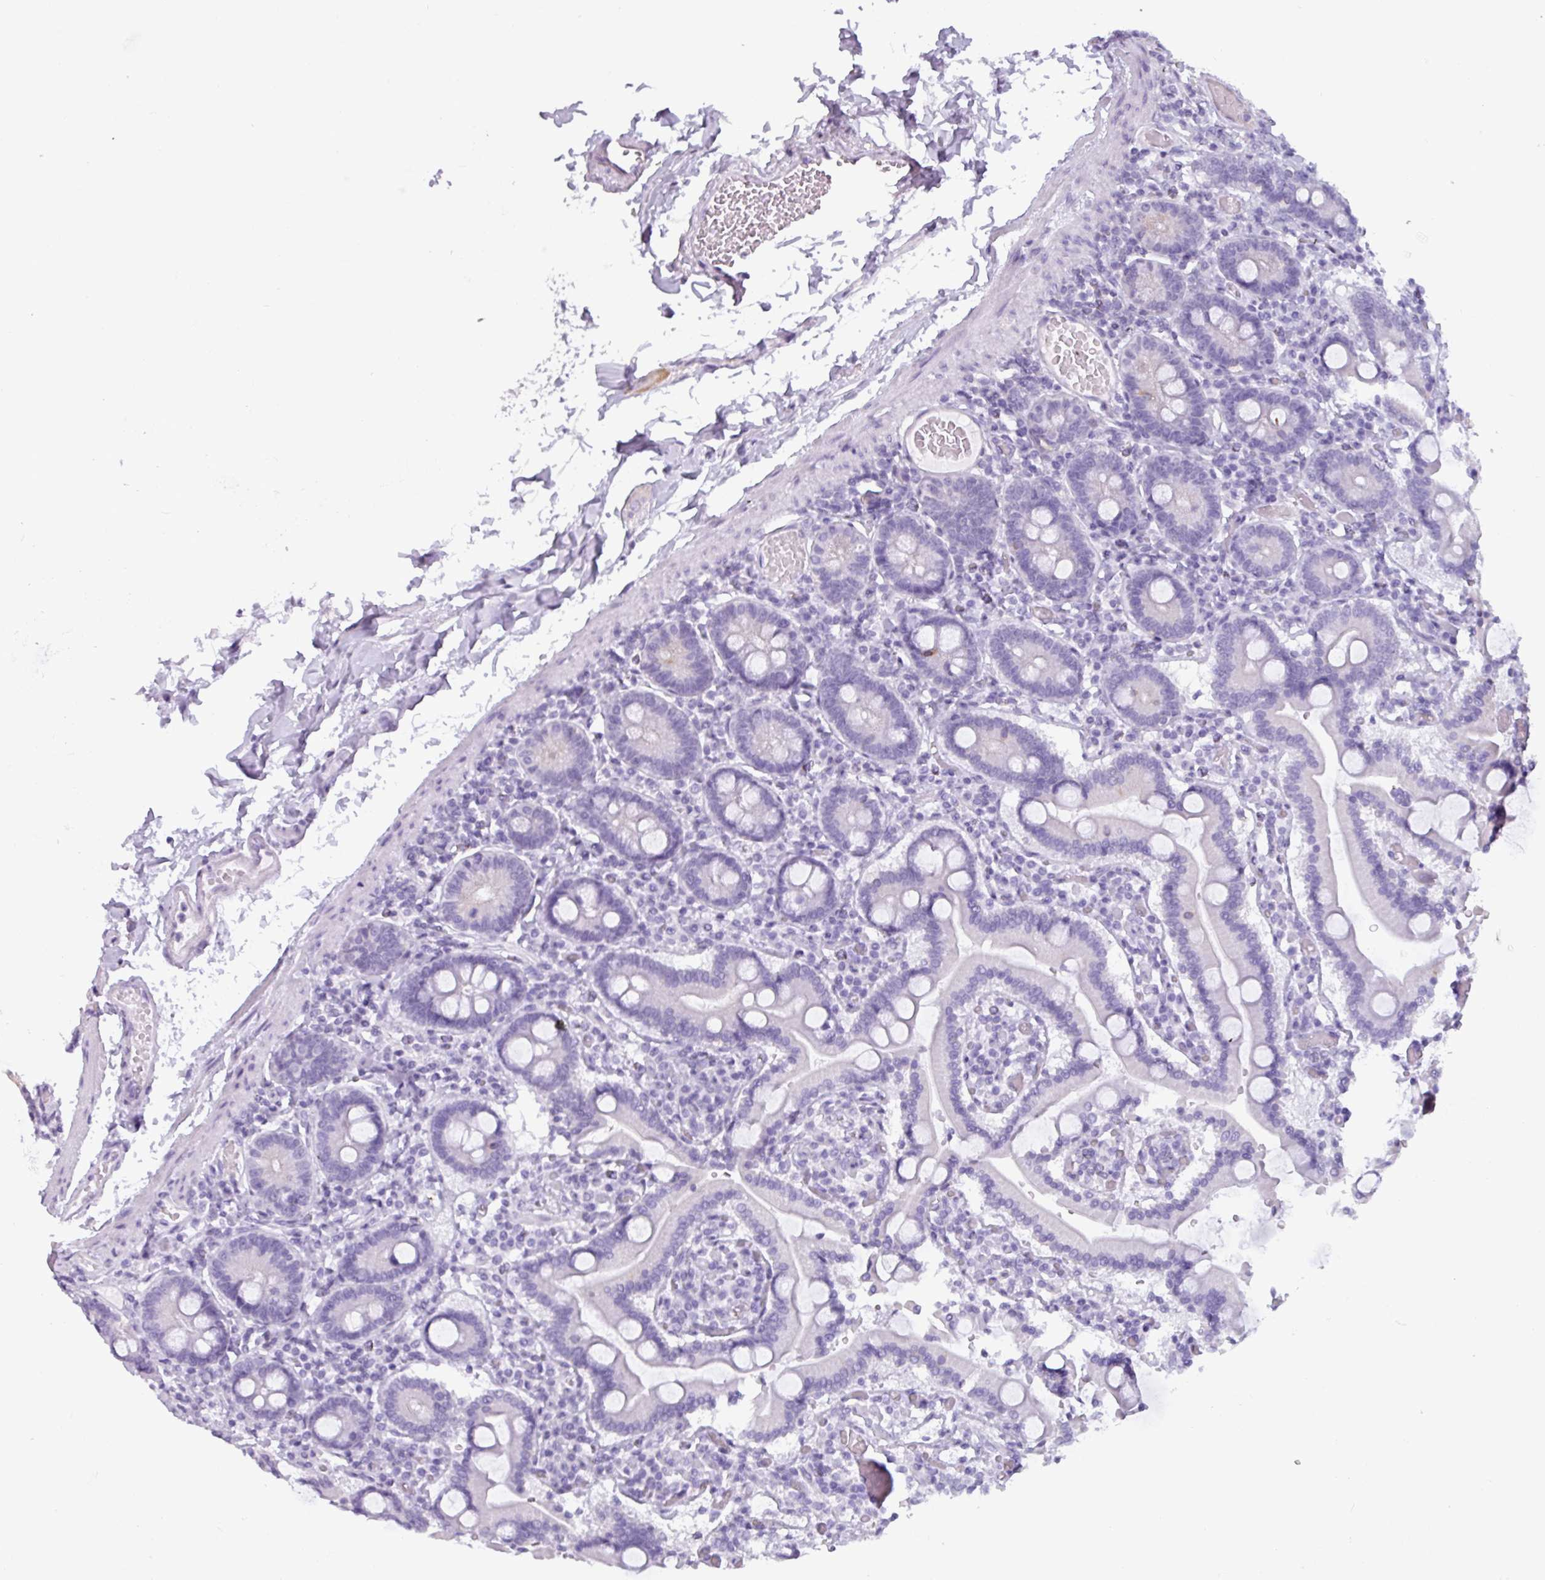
{"staining": {"intensity": "strong", "quantity": "25%-75%", "location": "cytoplasmic/membranous"}, "tissue": "duodenum", "cell_type": "Glandular cells", "image_type": "normal", "snomed": [{"axis": "morphology", "description": "Normal tissue, NOS"}, {"axis": "topography", "description": "Duodenum"}], "caption": "The micrograph reveals a brown stain indicating the presence of a protein in the cytoplasmic/membranous of glandular cells in duodenum. Nuclei are stained in blue.", "gene": "CAMK1", "patient": {"sex": "male", "age": 55}}